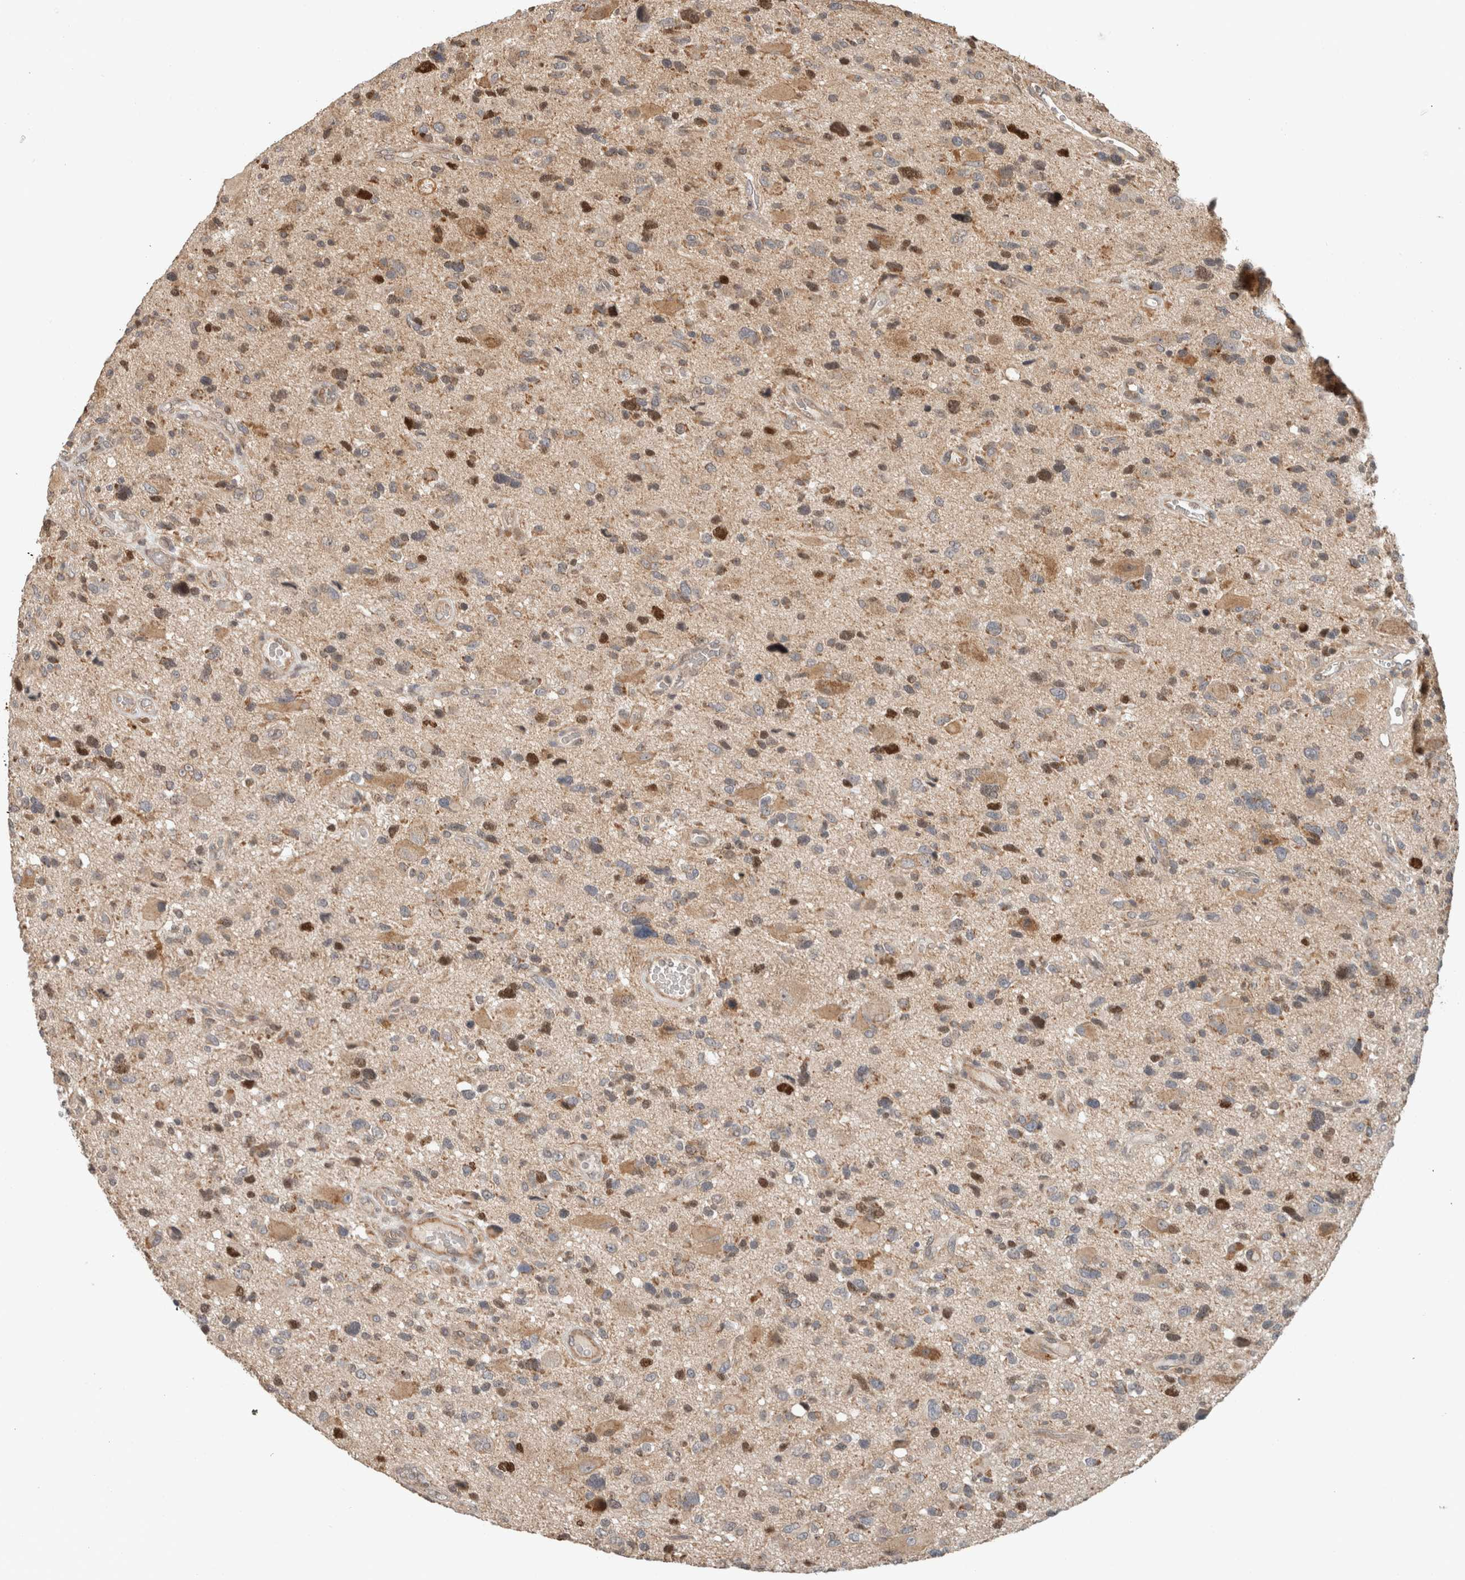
{"staining": {"intensity": "moderate", "quantity": "25%-75%", "location": "nuclear"}, "tissue": "glioma", "cell_type": "Tumor cells", "image_type": "cancer", "snomed": [{"axis": "morphology", "description": "Glioma, malignant, High grade"}, {"axis": "topography", "description": "Brain"}], "caption": "Human high-grade glioma (malignant) stained with a protein marker demonstrates moderate staining in tumor cells.", "gene": "GINS4", "patient": {"sex": "male", "age": 33}}